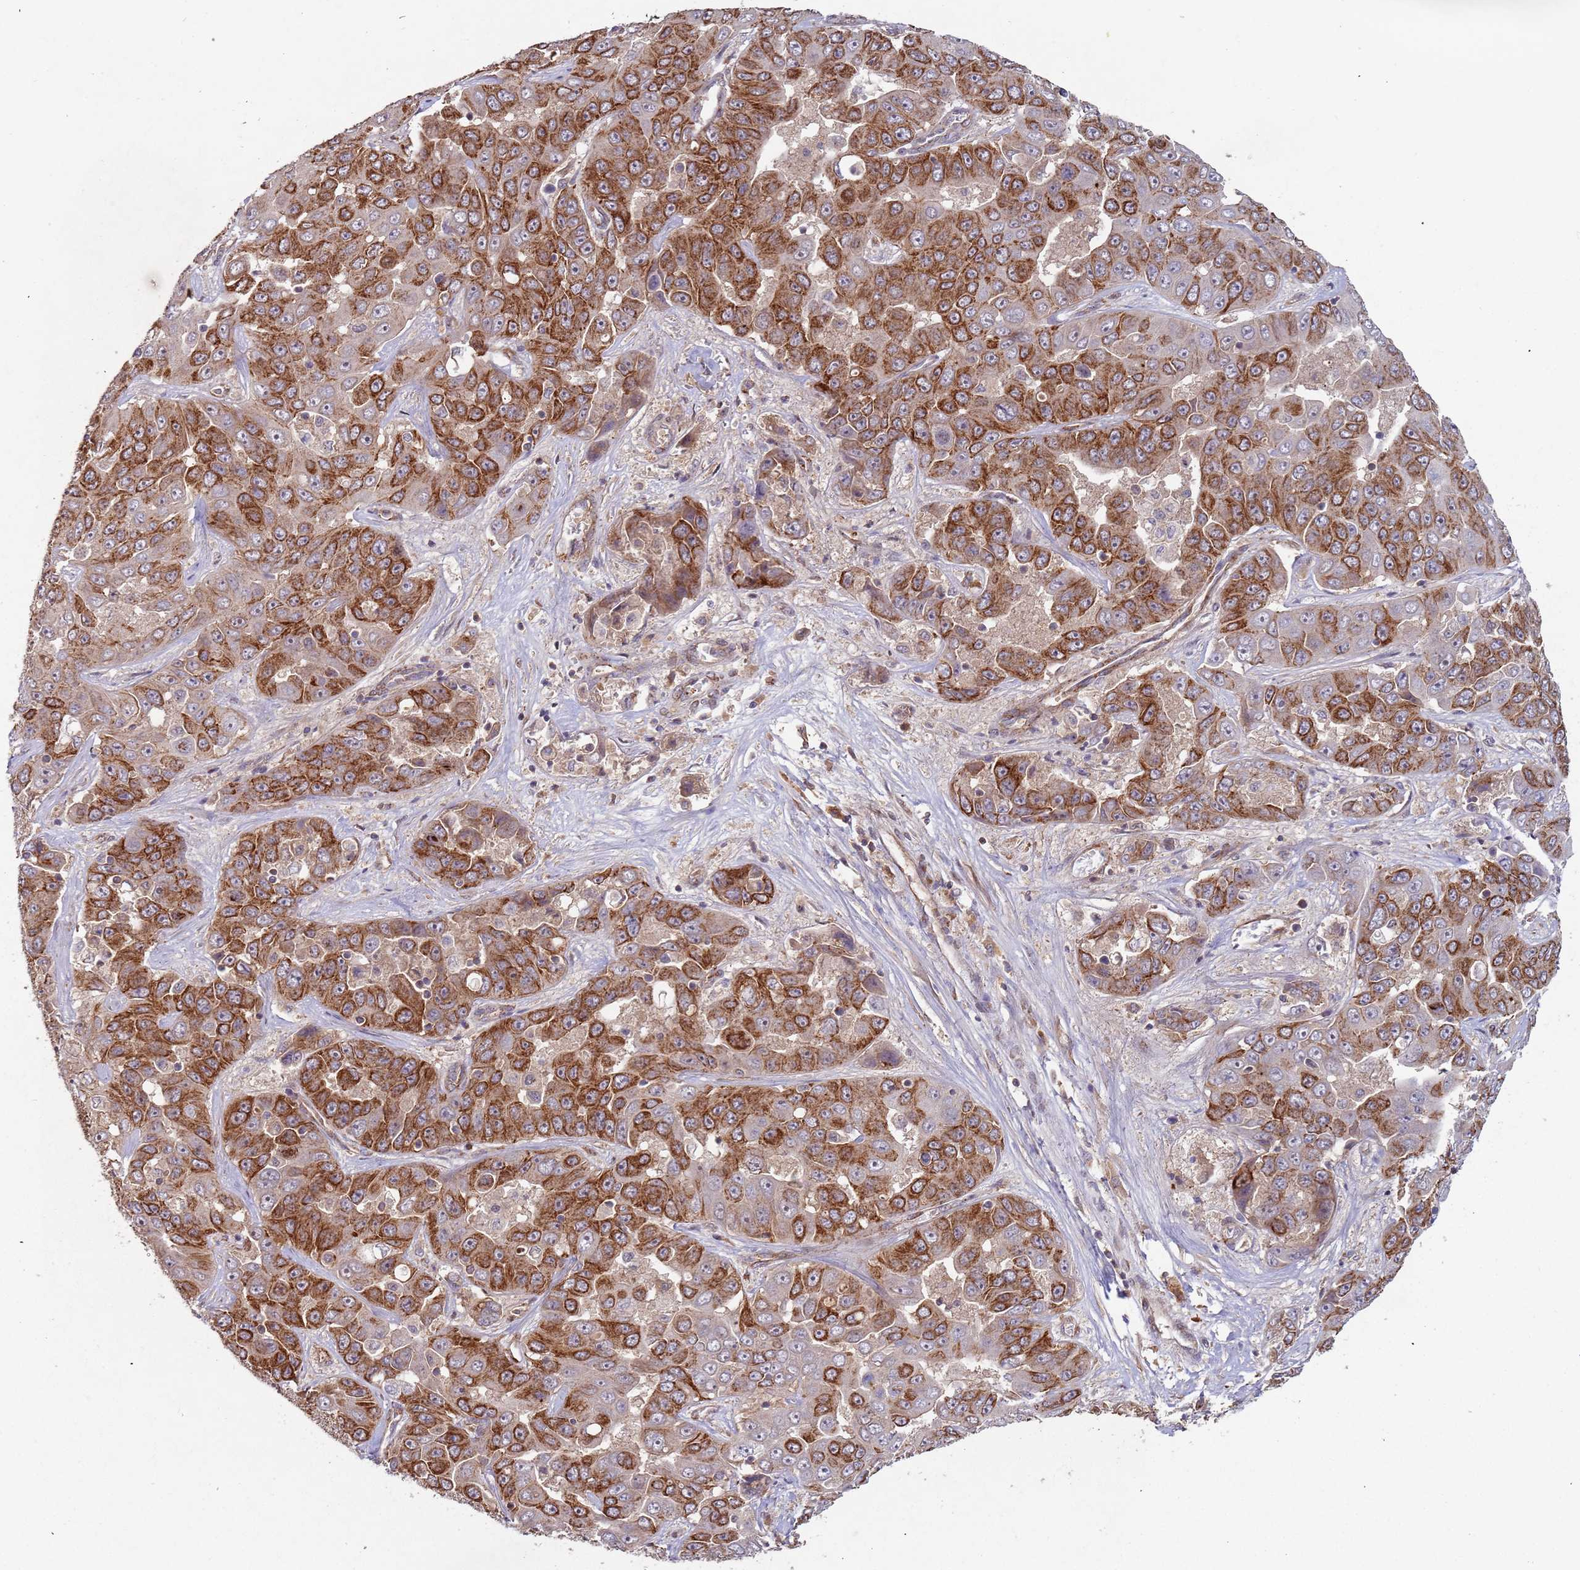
{"staining": {"intensity": "strong", "quantity": "25%-75%", "location": "cytoplasmic/membranous"}, "tissue": "liver cancer", "cell_type": "Tumor cells", "image_type": "cancer", "snomed": [{"axis": "morphology", "description": "Cholangiocarcinoma"}, {"axis": "topography", "description": "Liver"}], "caption": "Protein expression by immunohistochemistry (IHC) demonstrates strong cytoplasmic/membranous staining in approximately 25%-75% of tumor cells in liver cancer (cholangiocarcinoma). (IHC, brightfield microscopy, high magnification).", "gene": "KANSL1L", "patient": {"sex": "female", "age": 52}}